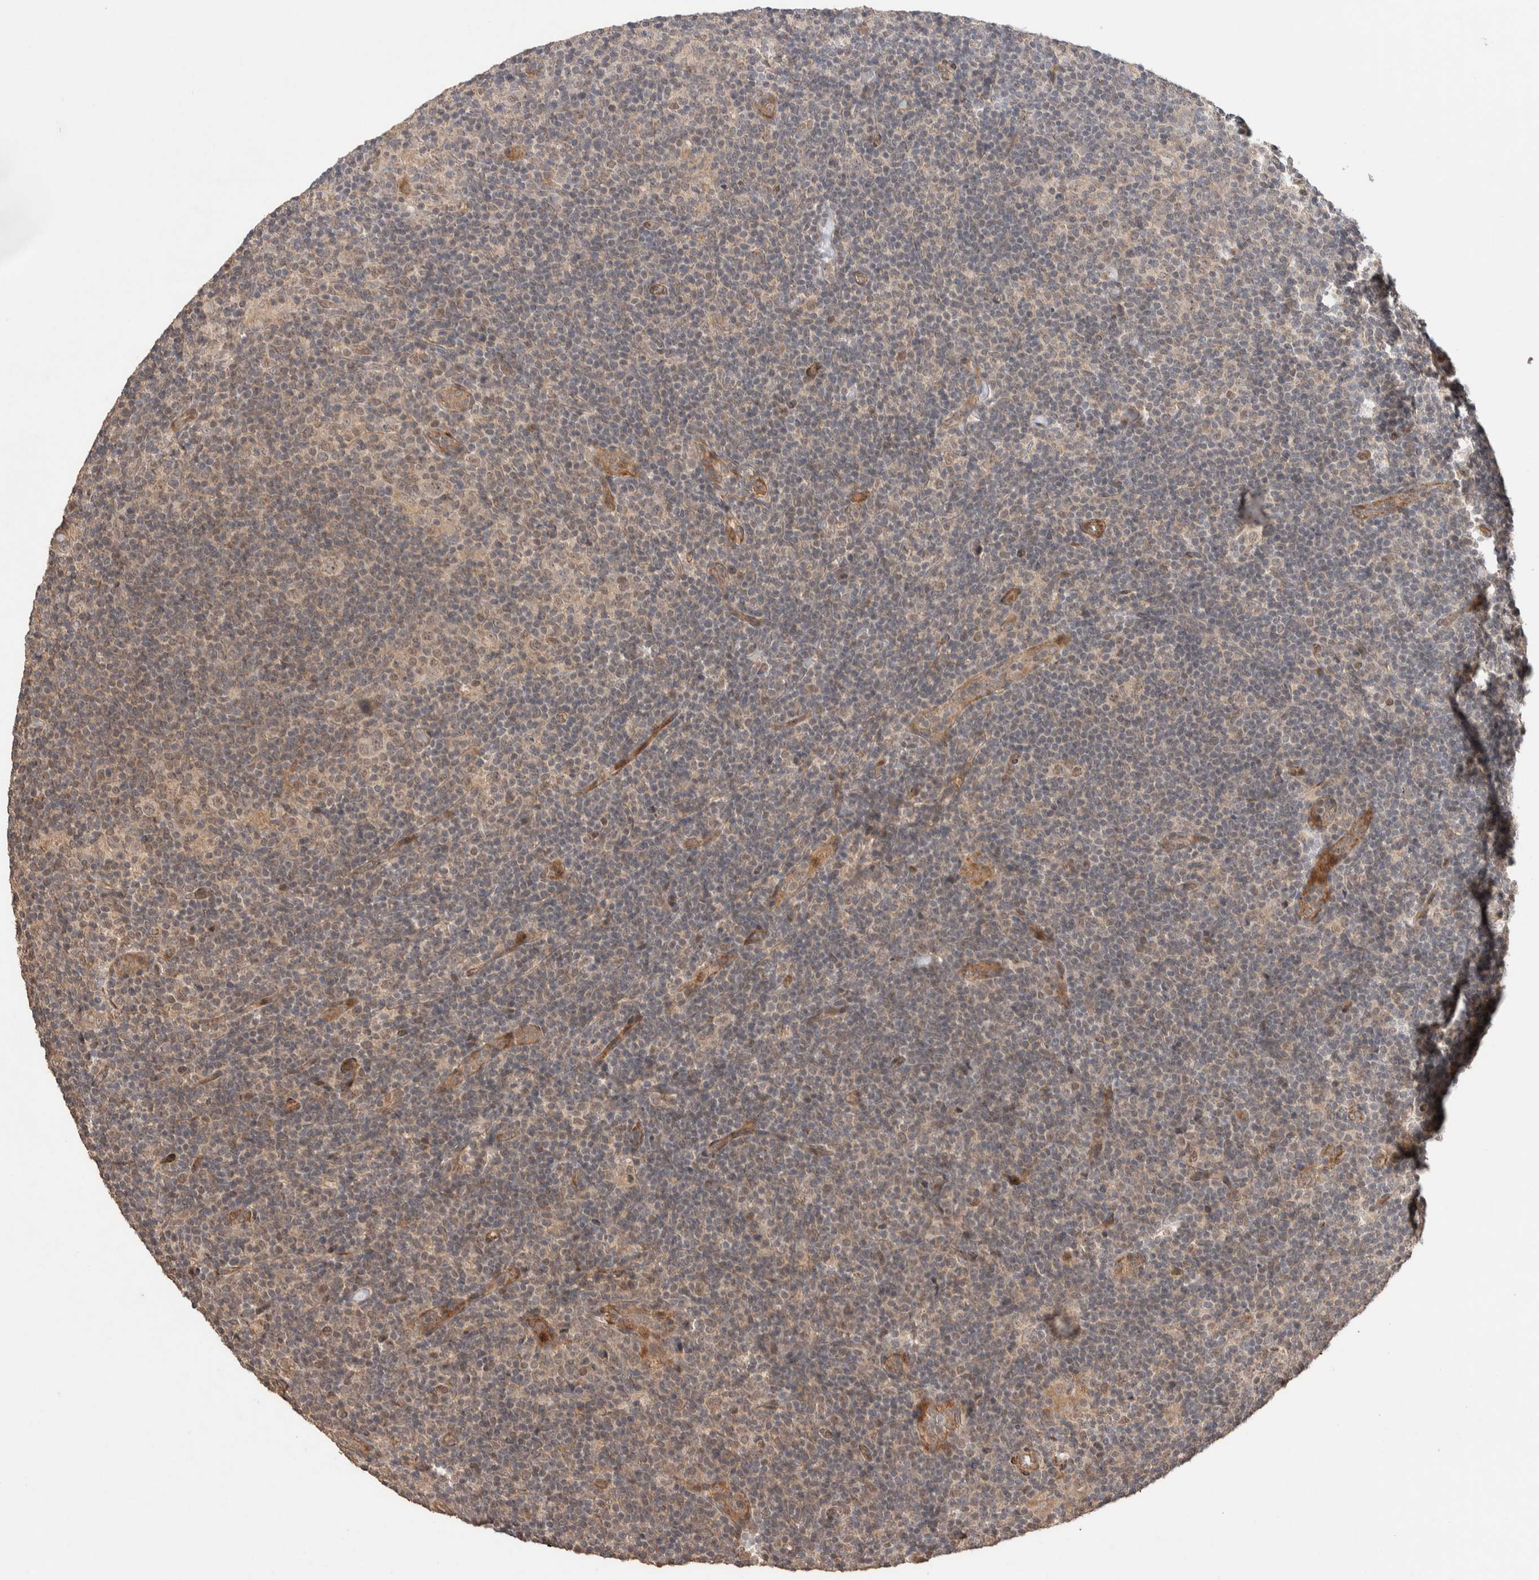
{"staining": {"intensity": "weak", "quantity": ">75%", "location": "cytoplasmic/membranous,nuclear"}, "tissue": "lymphoma", "cell_type": "Tumor cells", "image_type": "cancer", "snomed": [{"axis": "morphology", "description": "Hodgkin's disease, NOS"}, {"axis": "topography", "description": "Lymph node"}], "caption": "A low amount of weak cytoplasmic/membranous and nuclear positivity is present in approximately >75% of tumor cells in lymphoma tissue. (DAB = brown stain, brightfield microscopy at high magnification).", "gene": "PRDM15", "patient": {"sex": "female", "age": 57}}